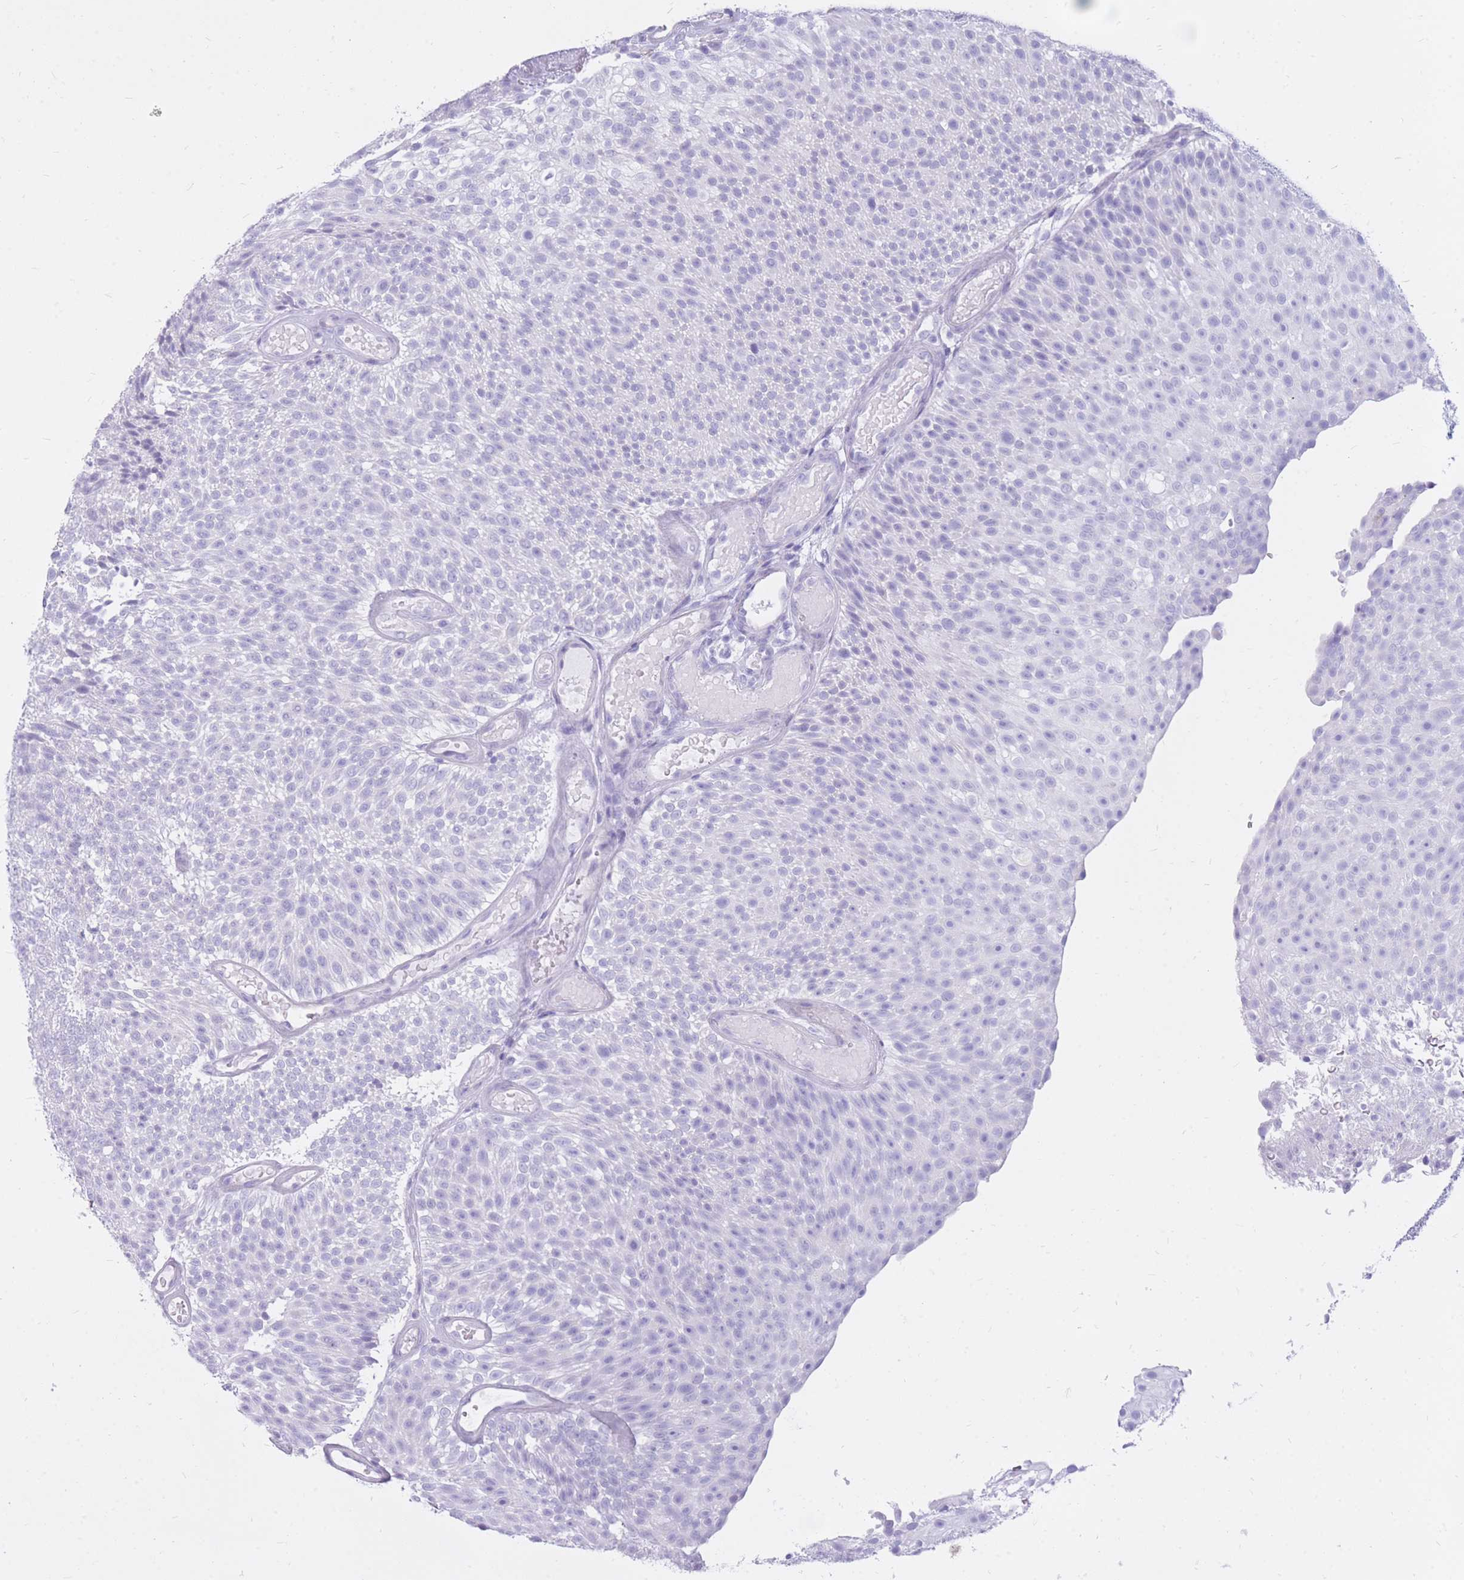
{"staining": {"intensity": "negative", "quantity": "none", "location": "none"}, "tissue": "urothelial cancer", "cell_type": "Tumor cells", "image_type": "cancer", "snomed": [{"axis": "morphology", "description": "Urothelial carcinoma, Low grade"}, {"axis": "topography", "description": "Urinary bladder"}], "caption": "A high-resolution image shows immunohistochemistry staining of urothelial cancer, which displays no significant staining in tumor cells.", "gene": "CYP21A2", "patient": {"sex": "male", "age": 78}}